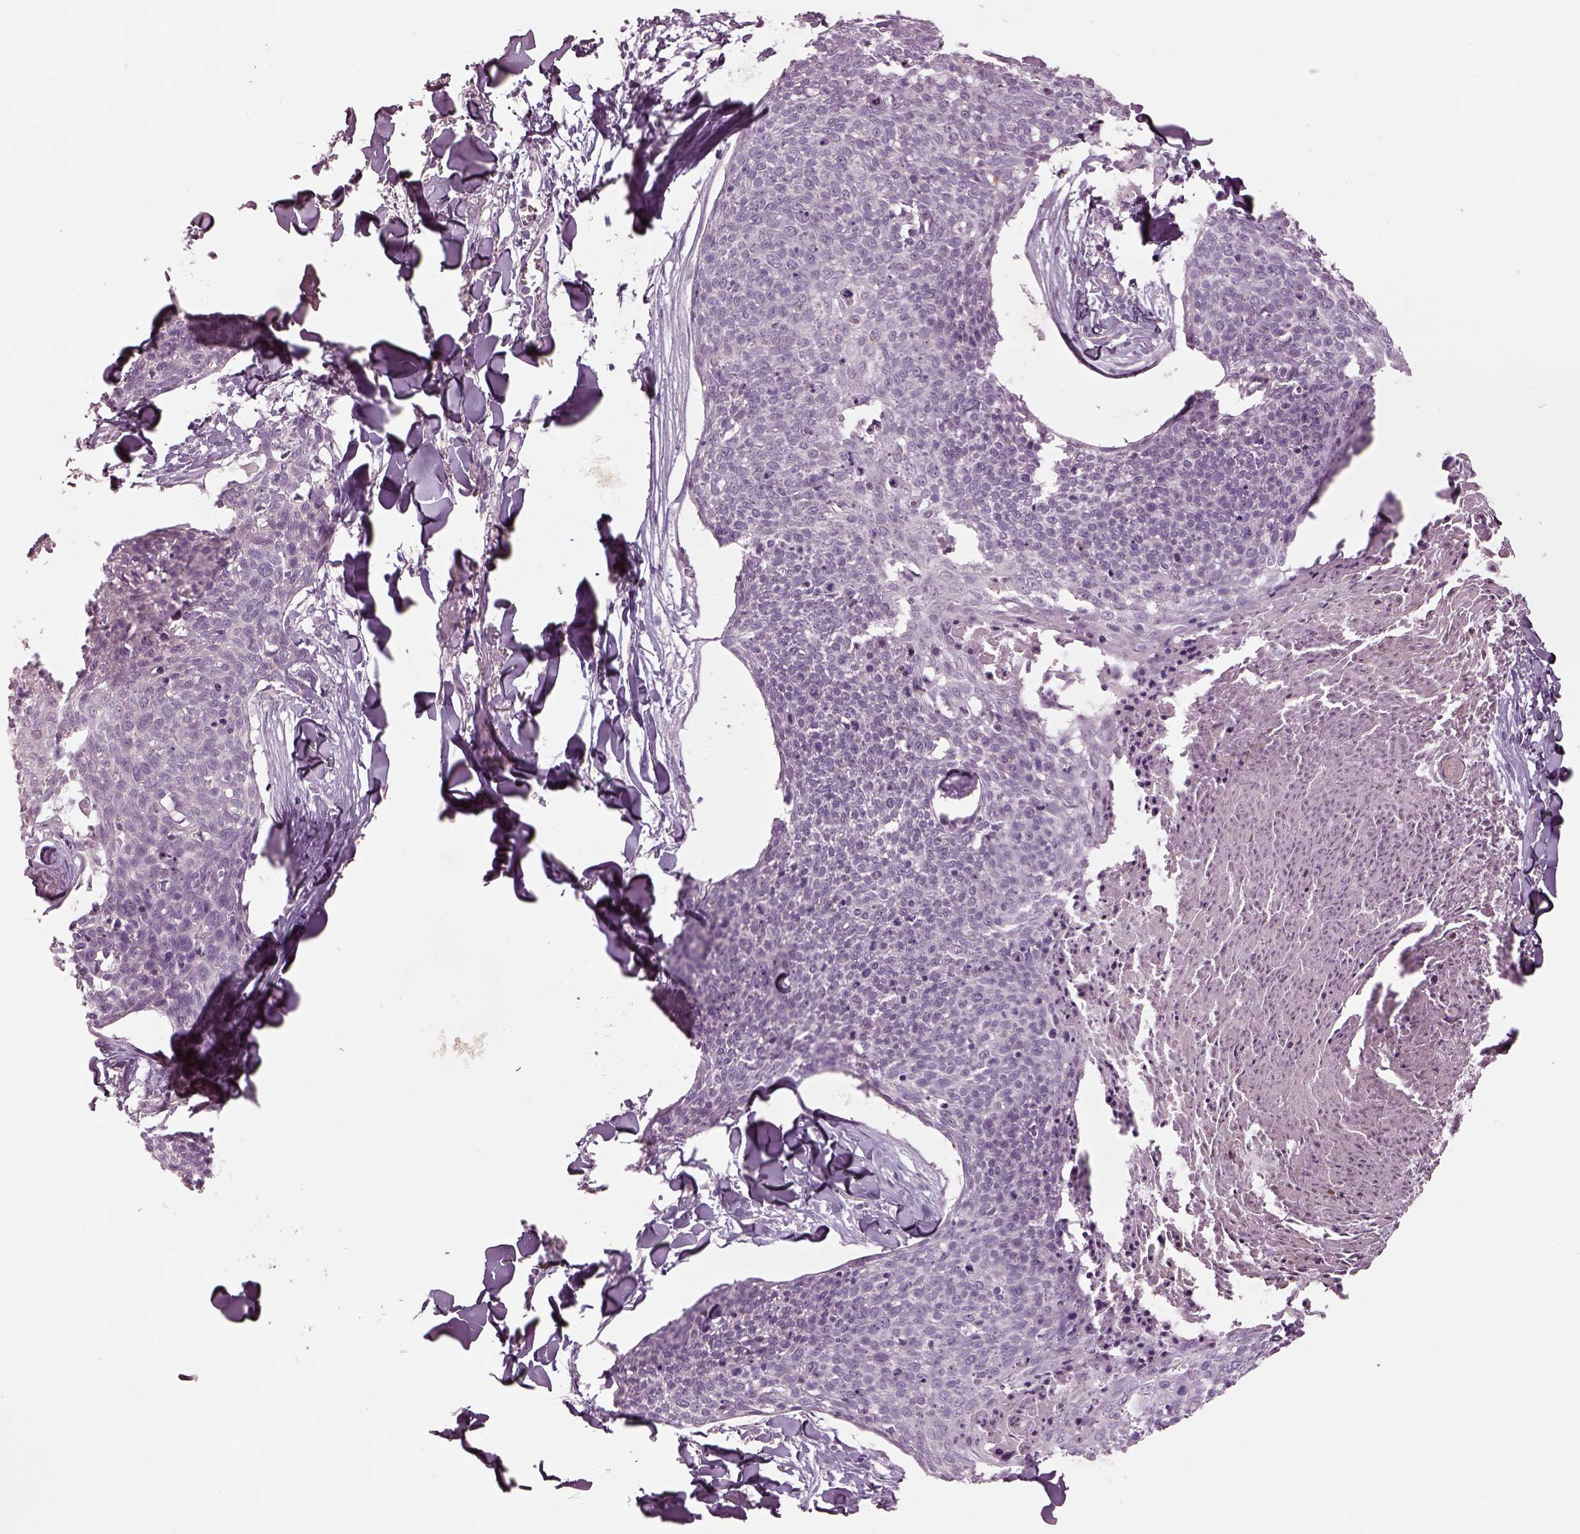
{"staining": {"intensity": "negative", "quantity": "none", "location": "none"}, "tissue": "skin cancer", "cell_type": "Tumor cells", "image_type": "cancer", "snomed": [{"axis": "morphology", "description": "Squamous cell carcinoma, NOS"}, {"axis": "topography", "description": "Skin"}, {"axis": "topography", "description": "Vulva"}], "caption": "This is a histopathology image of immunohistochemistry staining of squamous cell carcinoma (skin), which shows no staining in tumor cells.", "gene": "SPATA6L", "patient": {"sex": "female", "age": 75}}